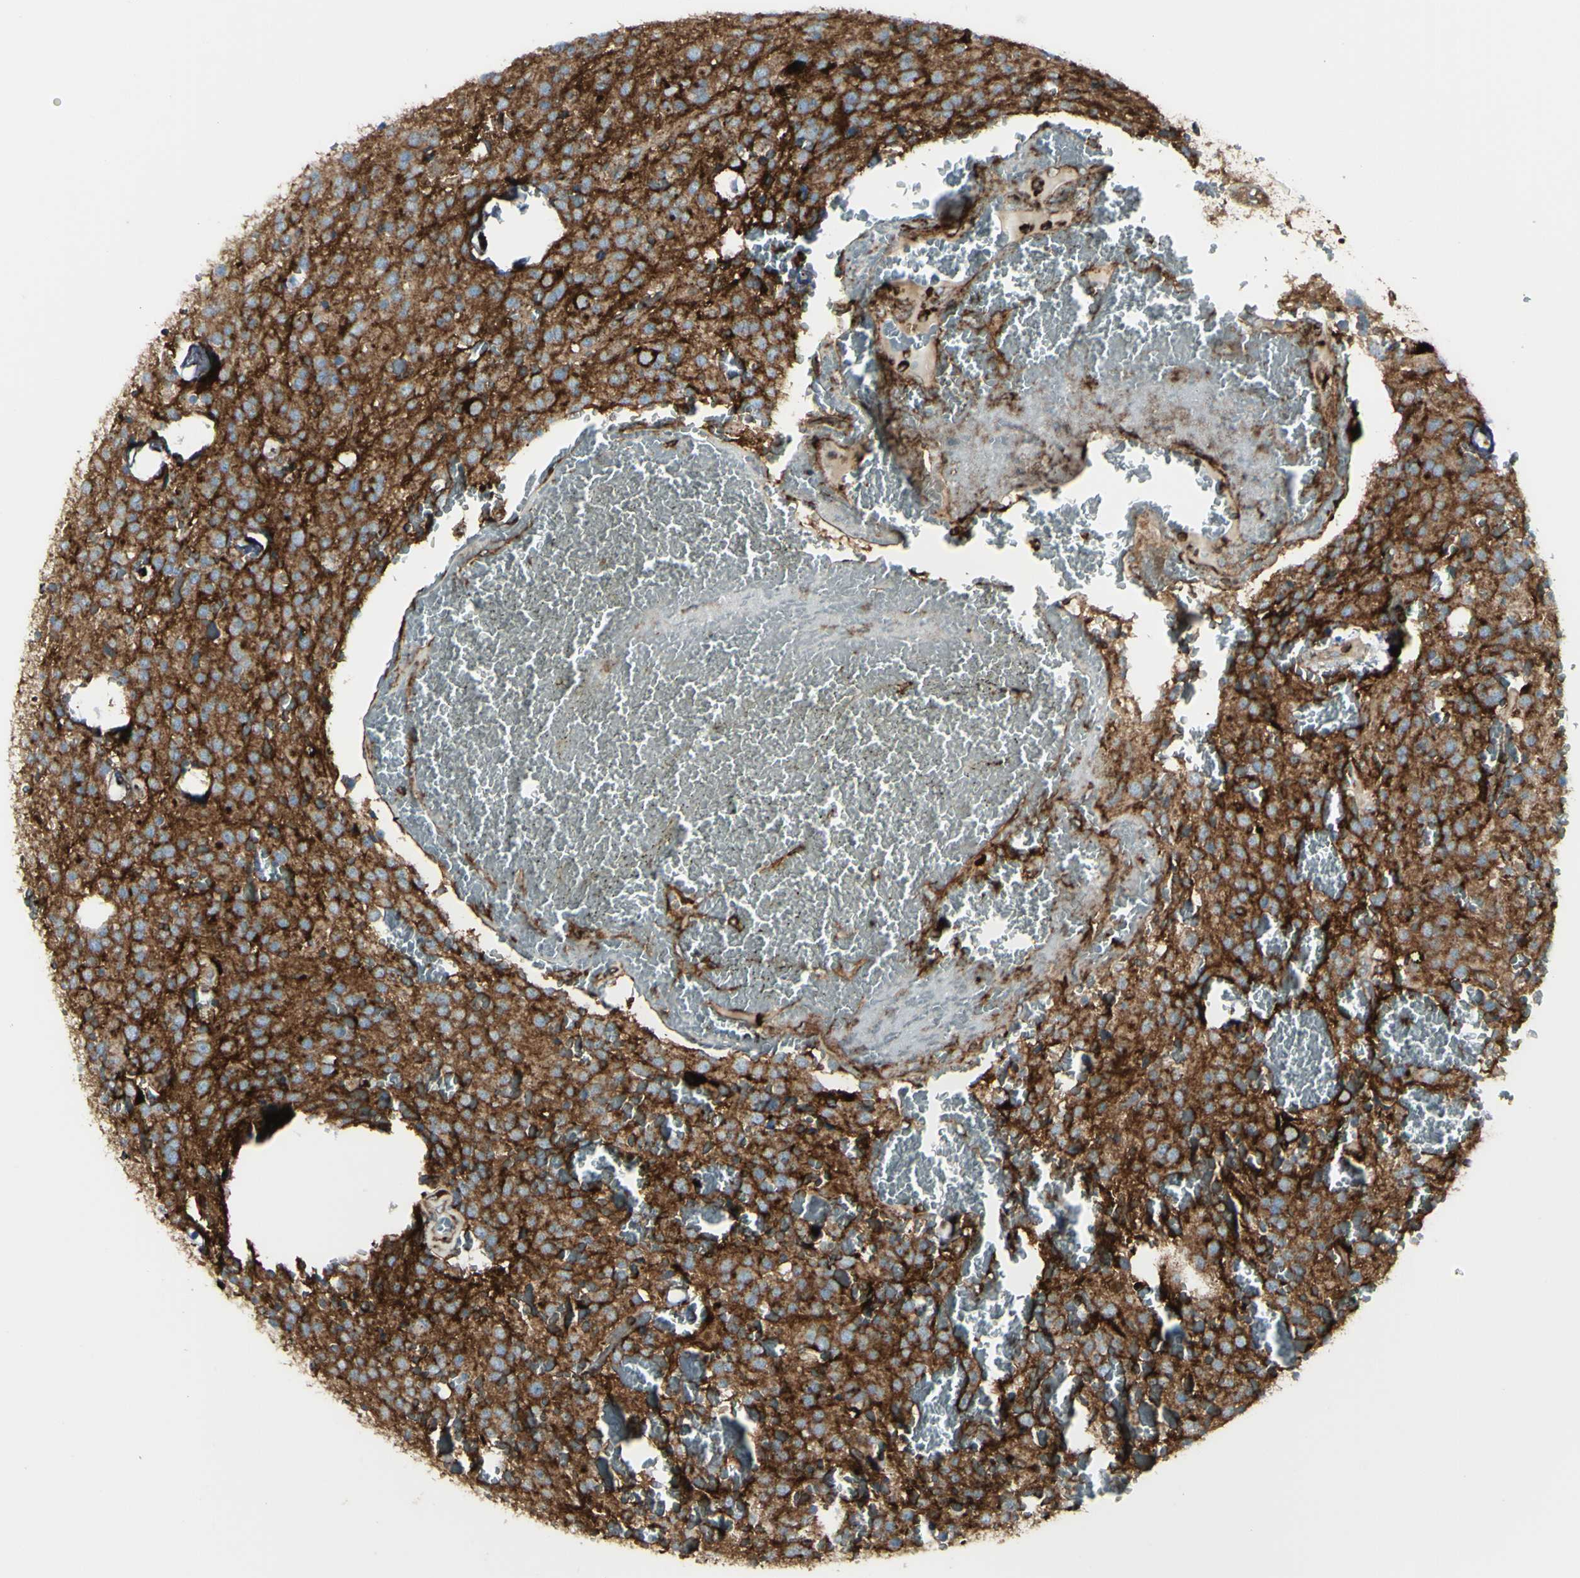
{"staining": {"intensity": "strong", "quantity": ">75%", "location": "cytoplasmic/membranous"}, "tissue": "glioma", "cell_type": "Tumor cells", "image_type": "cancer", "snomed": [{"axis": "morphology", "description": "Glioma, malignant, Low grade"}, {"axis": "topography", "description": "Brain"}], "caption": "Immunohistochemical staining of malignant glioma (low-grade) reveals high levels of strong cytoplasmic/membranous protein staining in about >75% of tumor cells. (brown staining indicates protein expression, while blue staining denotes nuclei).", "gene": "NAPA", "patient": {"sex": "male", "age": 58}}